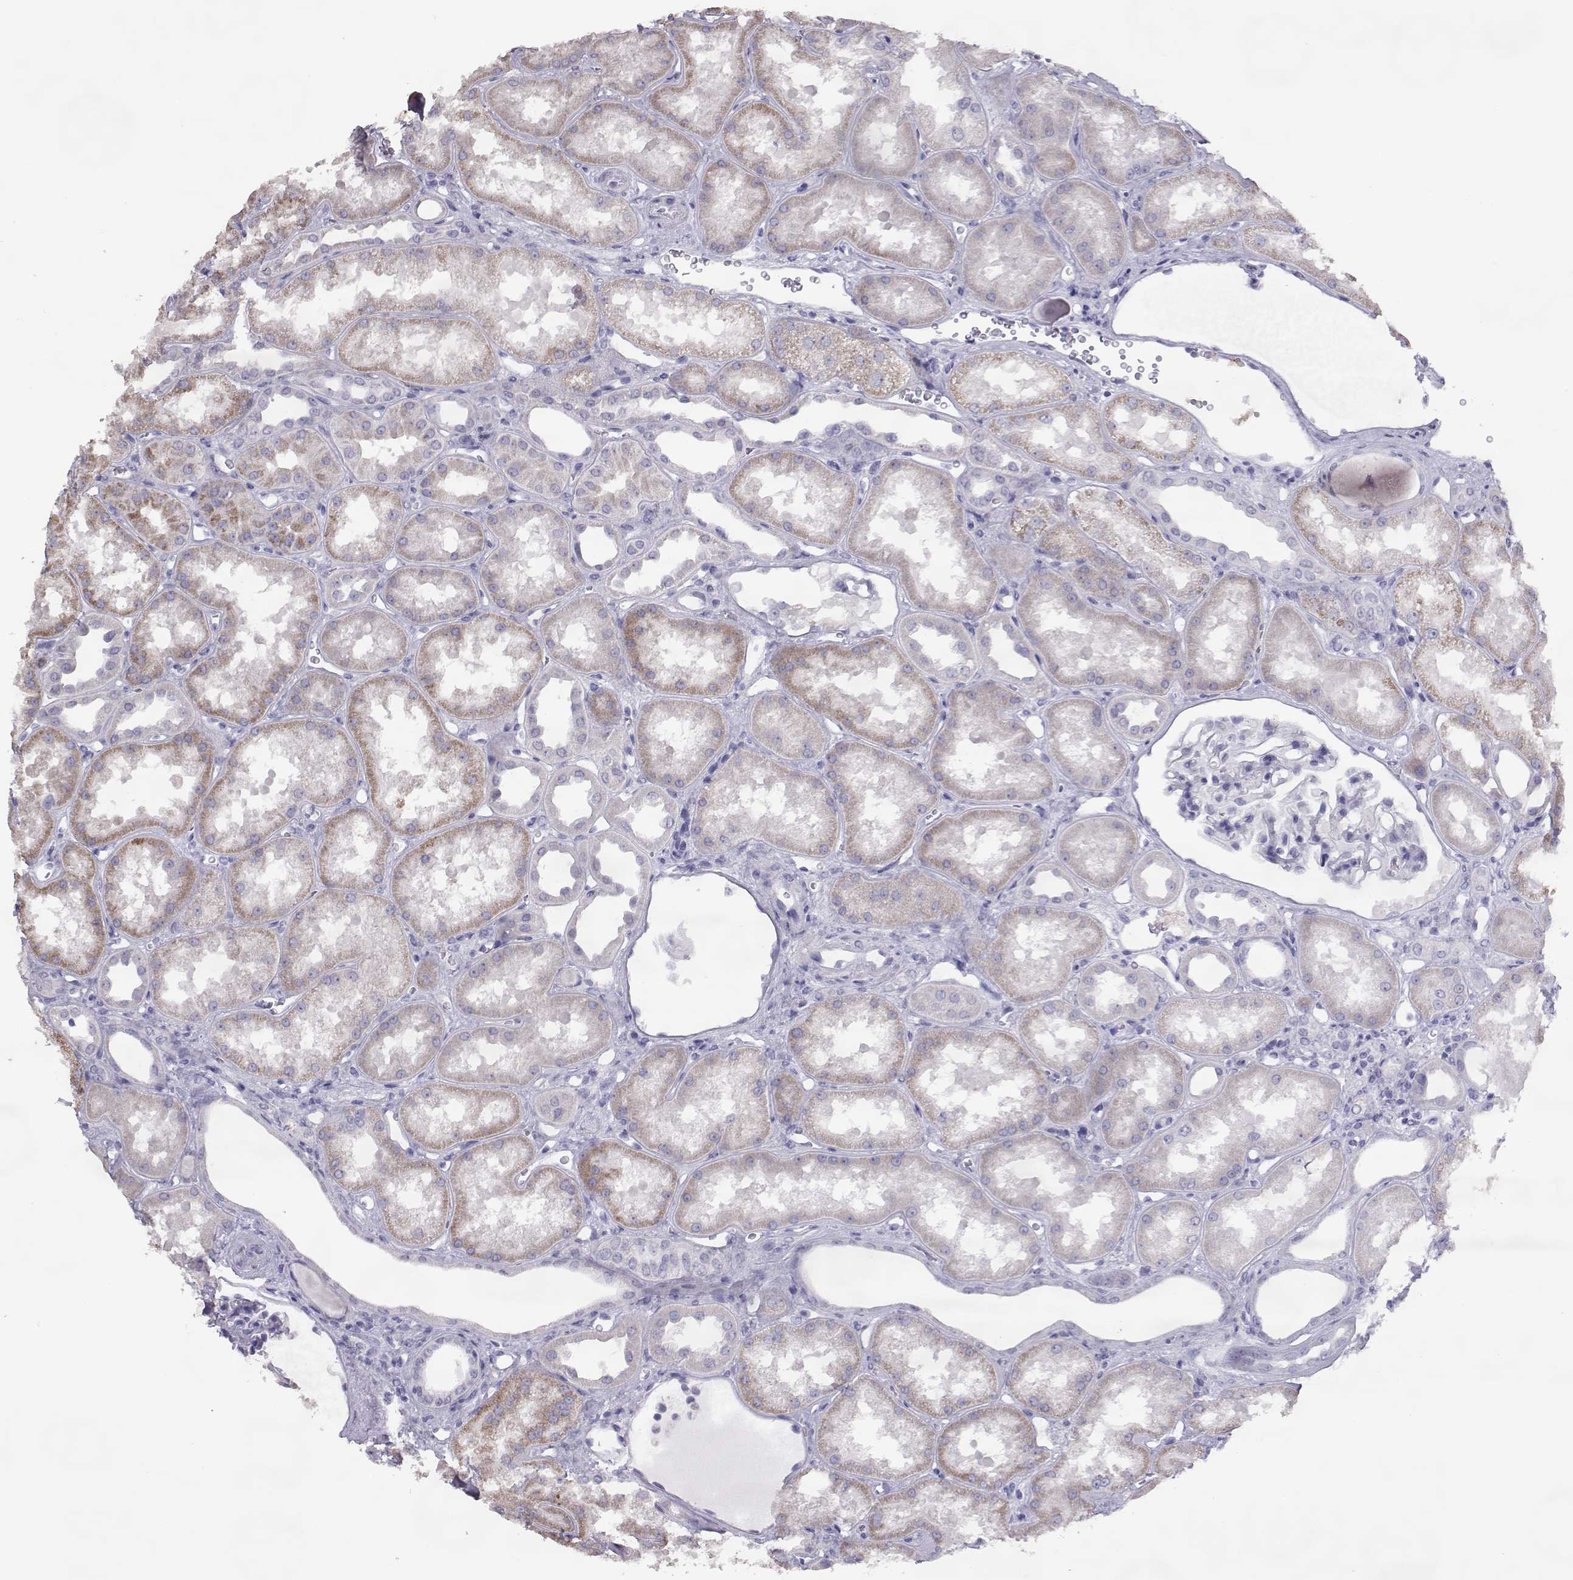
{"staining": {"intensity": "negative", "quantity": "none", "location": "none"}, "tissue": "kidney", "cell_type": "Cells in glomeruli", "image_type": "normal", "snomed": [{"axis": "morphology", "description": "Normal tissue, NOS"}, {"axis": "topography", "description": "Kidney"}], "caption": "High magnification brightfield microscopy of normal kidney stained with DAB (3,3'-diaminobenzidine) (brown) and counterstained with hematoxylin (blue): cells in glomeruli show no significant staining. (DAB (3,3'-diaminobenzidine) immunohistochemistry visualized using brightfield microscopy, high magnification).", "gene": "PMCH", "patient": {"sex": "male", "age": 61}}